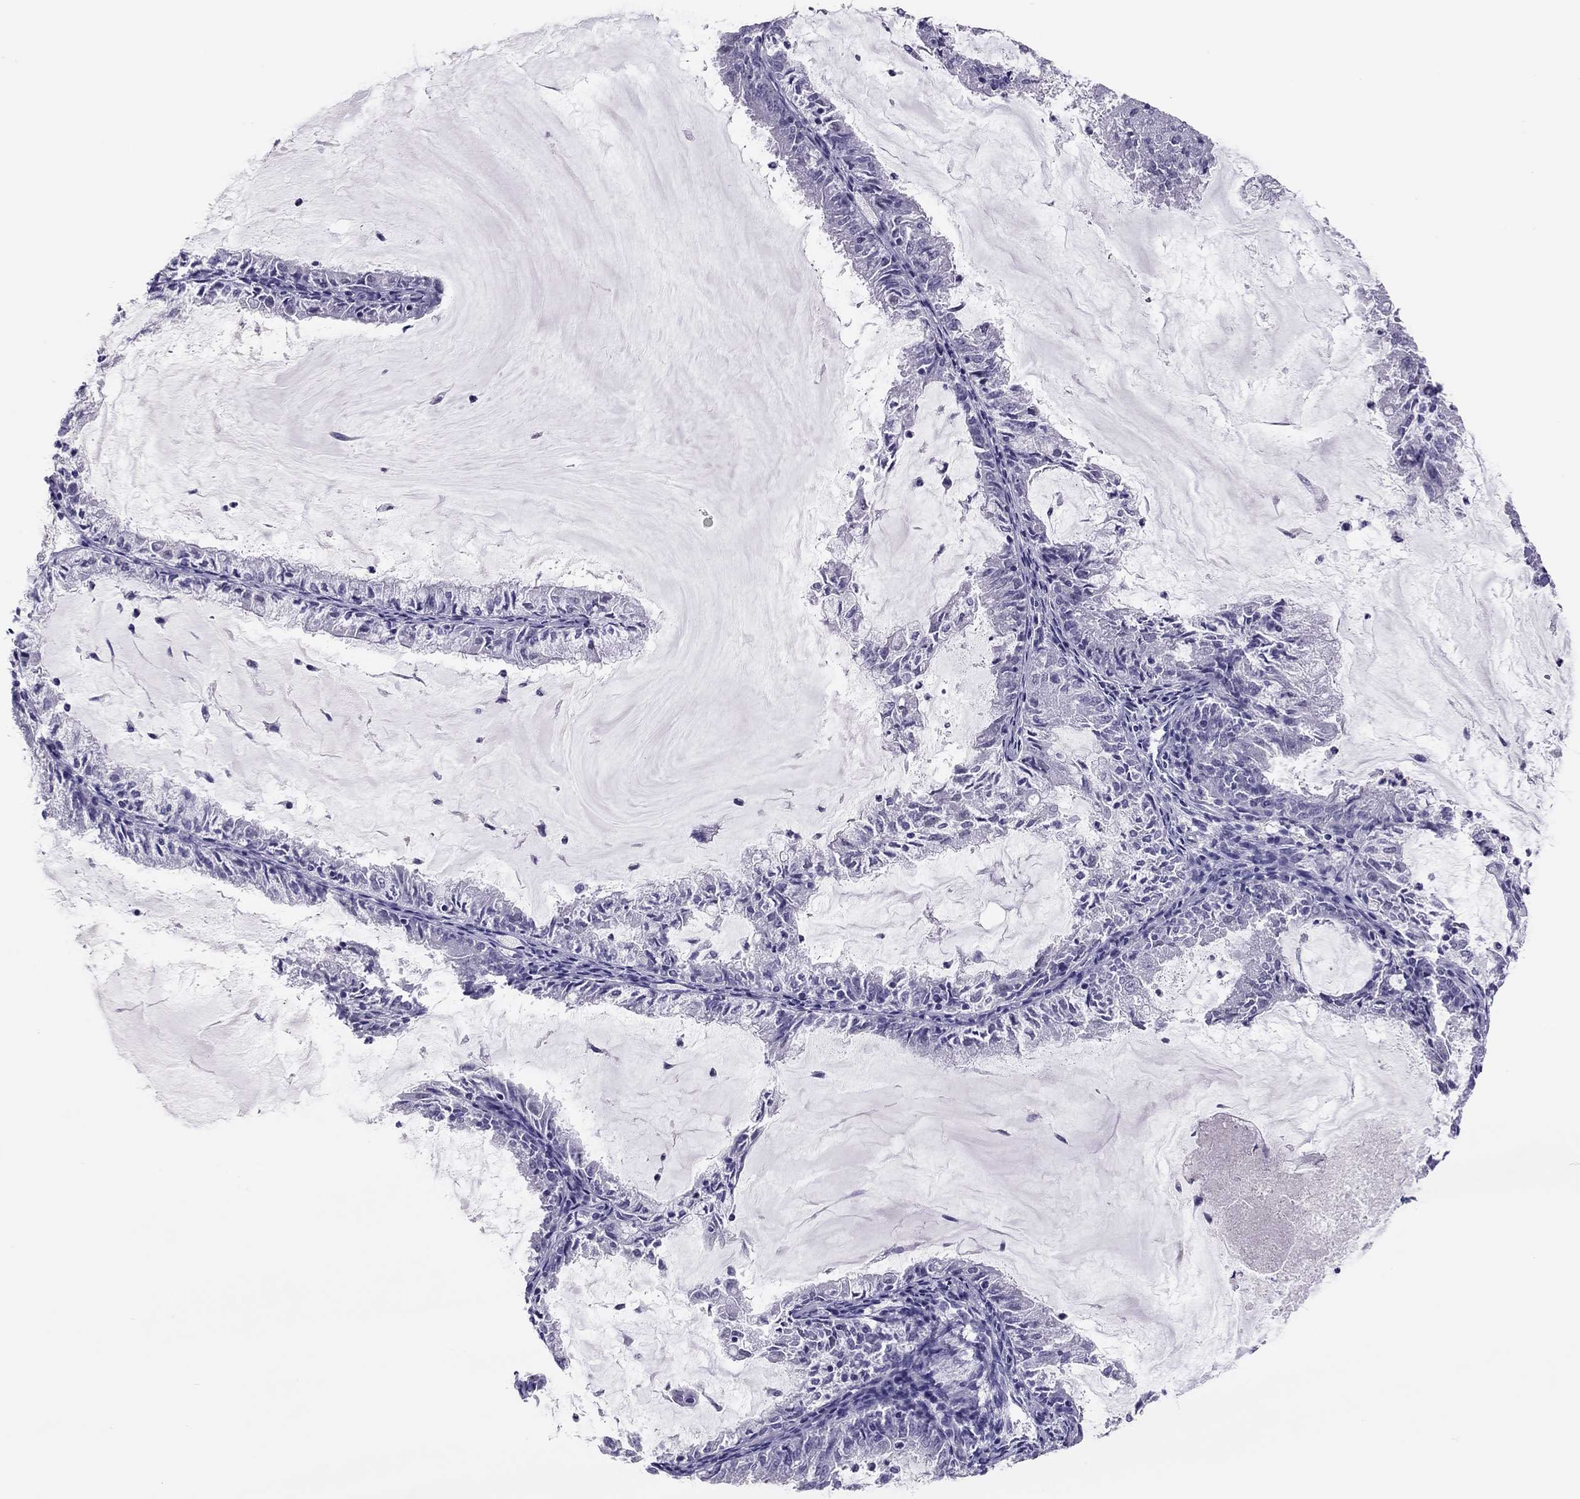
{"staining": {"intensity": "negative", "quantity": "none", "location": "none"}, "tissue": "endometrial cancer", "cell_type": "Tumor cells", "image_type": "cancer", "snomed": [{"axis": "morphology", "description": "Adenocarcinoma, NOS"}, {"axis": "topography", "description": "Endometrium"}], "caption": "High magnification brightfield microscopy of endometrial cancer stained with DAB (brown) and counterstained with hematoxylin (blue): tumor cells show no significant expression.", "gene": "PHOX2A", "patient": {"sex": "female", "age": 57}}